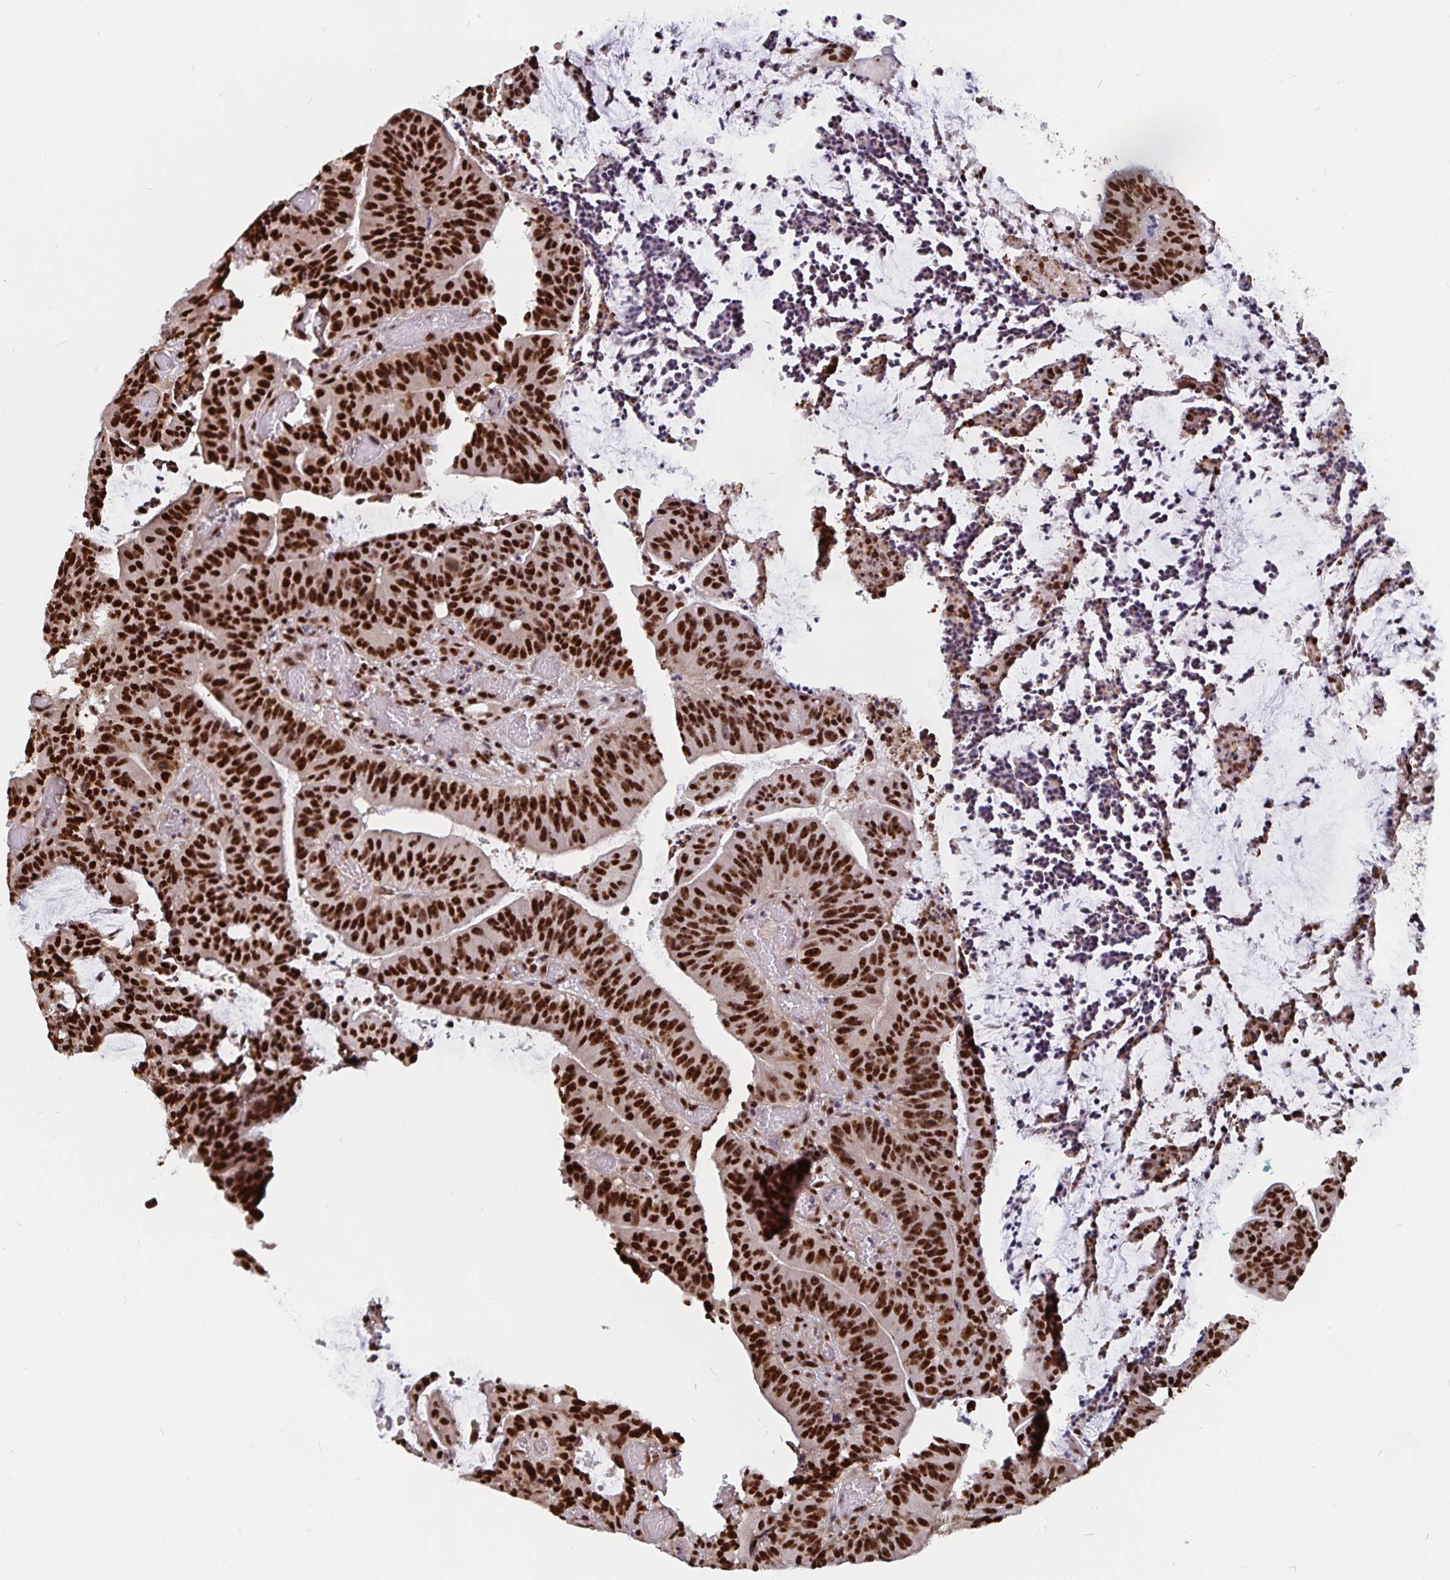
{"staining": {"intensity": "strong", "quantity": ">75%", "location": "nuclear"}, "tissue": "colorectal cancer", "cell_type": "Tumor cells", "image_type": "cancer", "snomed": [{"axis": "morphology", "description": "Adenocarcinoma, NOS"}, {"axis": "topography", "description": "Colon"}], "caption": "Colorectal adenocarcinoma stained for a protein reveals strong nuclear positivity in tumor cells.", "gene": "LAS1L", "patient": {"sex": "female", "age": 78}}